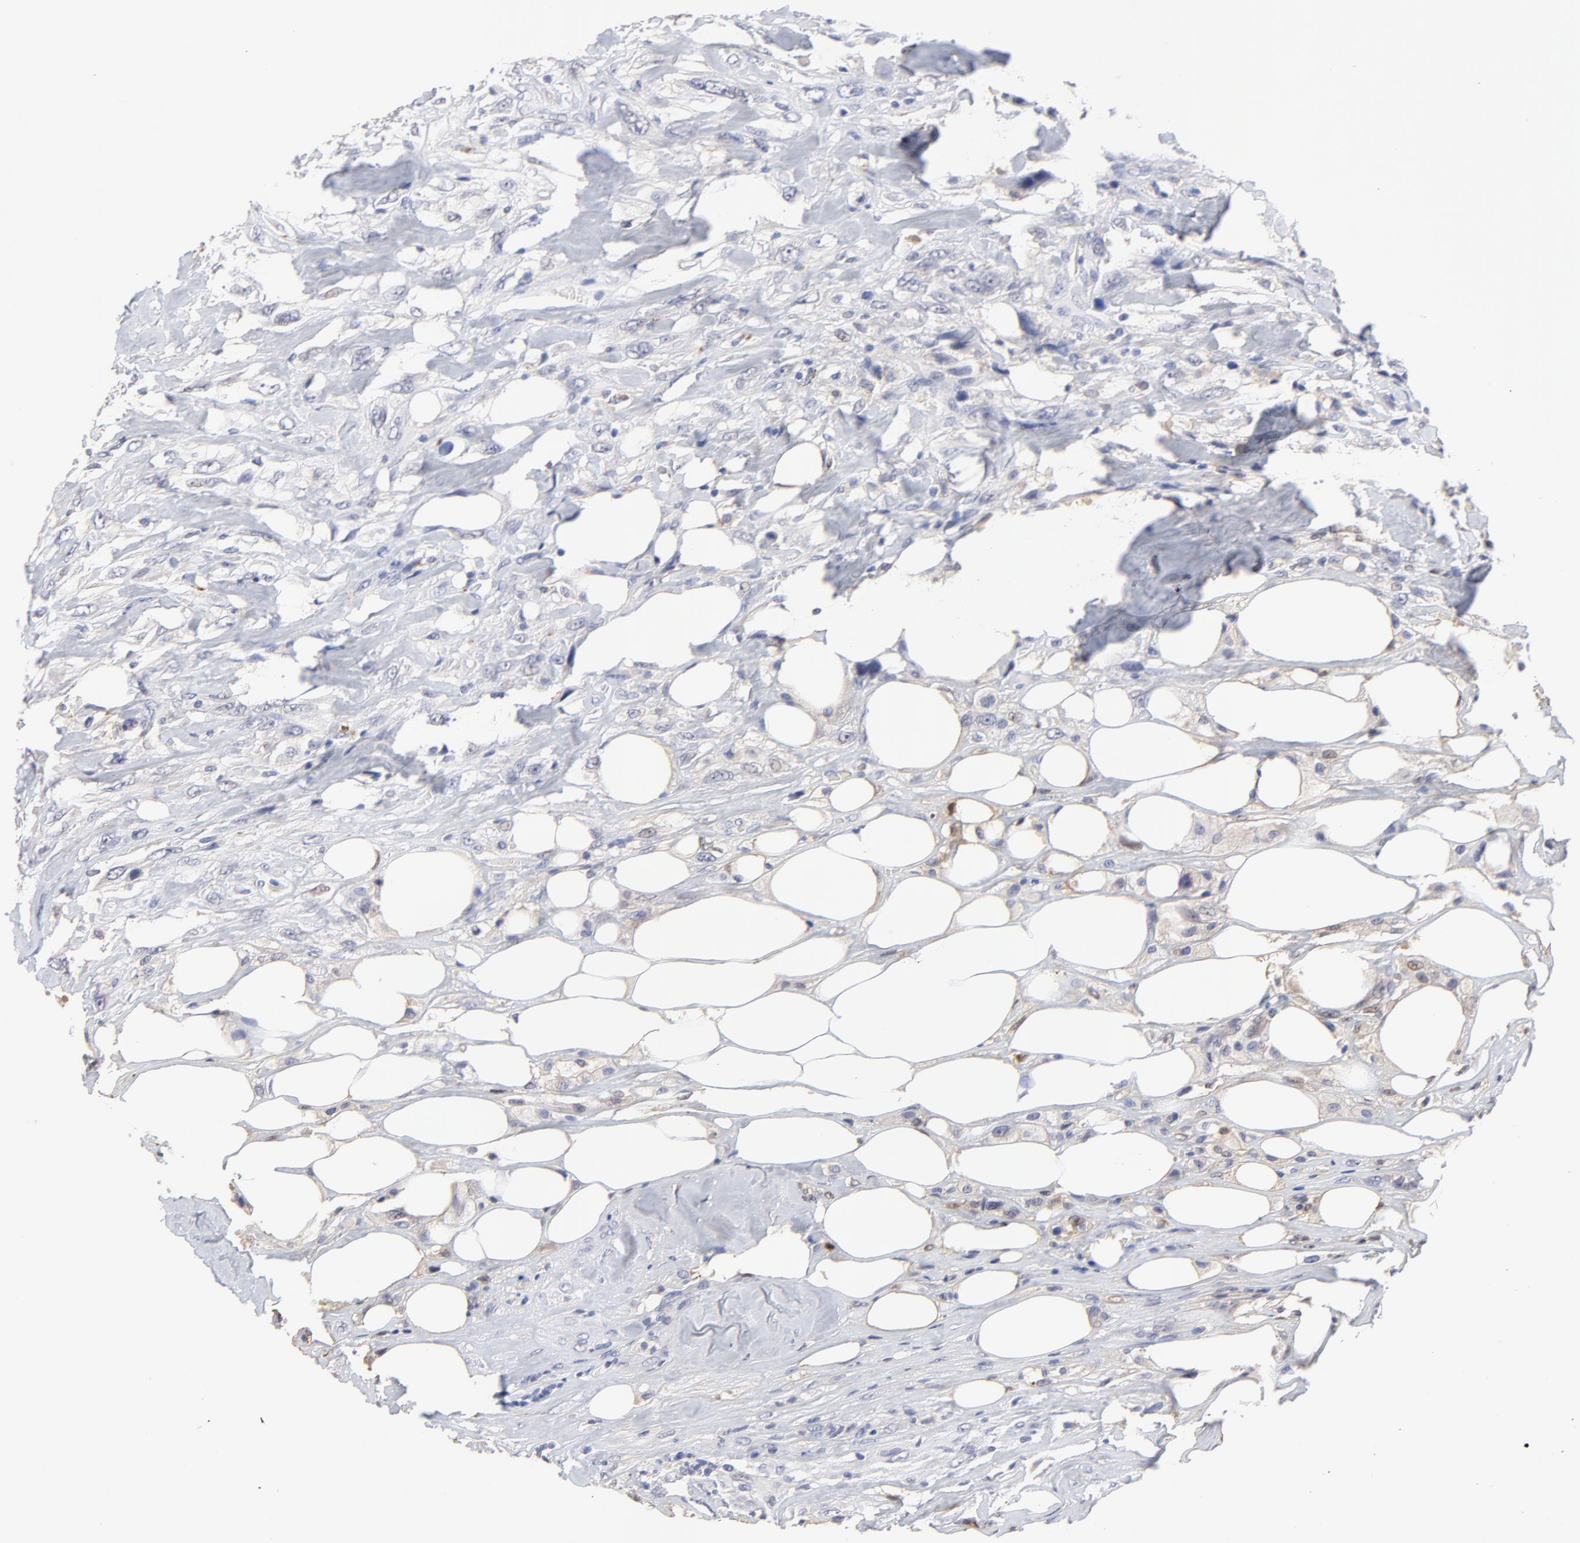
{"staining": {"intensity": "negative", "quantity": "none", "location": "none"}, "tissue": "breast cancer", "cell_type": "Tumor cells", "image_type": "cancer", "snomed": [{"axis": "morphology", "description": "Neoplasm, malignant, NOS"}, {"axis": "topography", "description": "Breast"}], "caption": "The histopathology image exhibits no significant positivity in tumor cells of neoplasm (malignant) (breast). (Stains: DAB immunohistochemistry with hematoxylin counter stain, Microscopy: brightfield microscopy at high magnification).", "gene": "SMARCA1", "patient": {"sex": "female", "age": 50}}